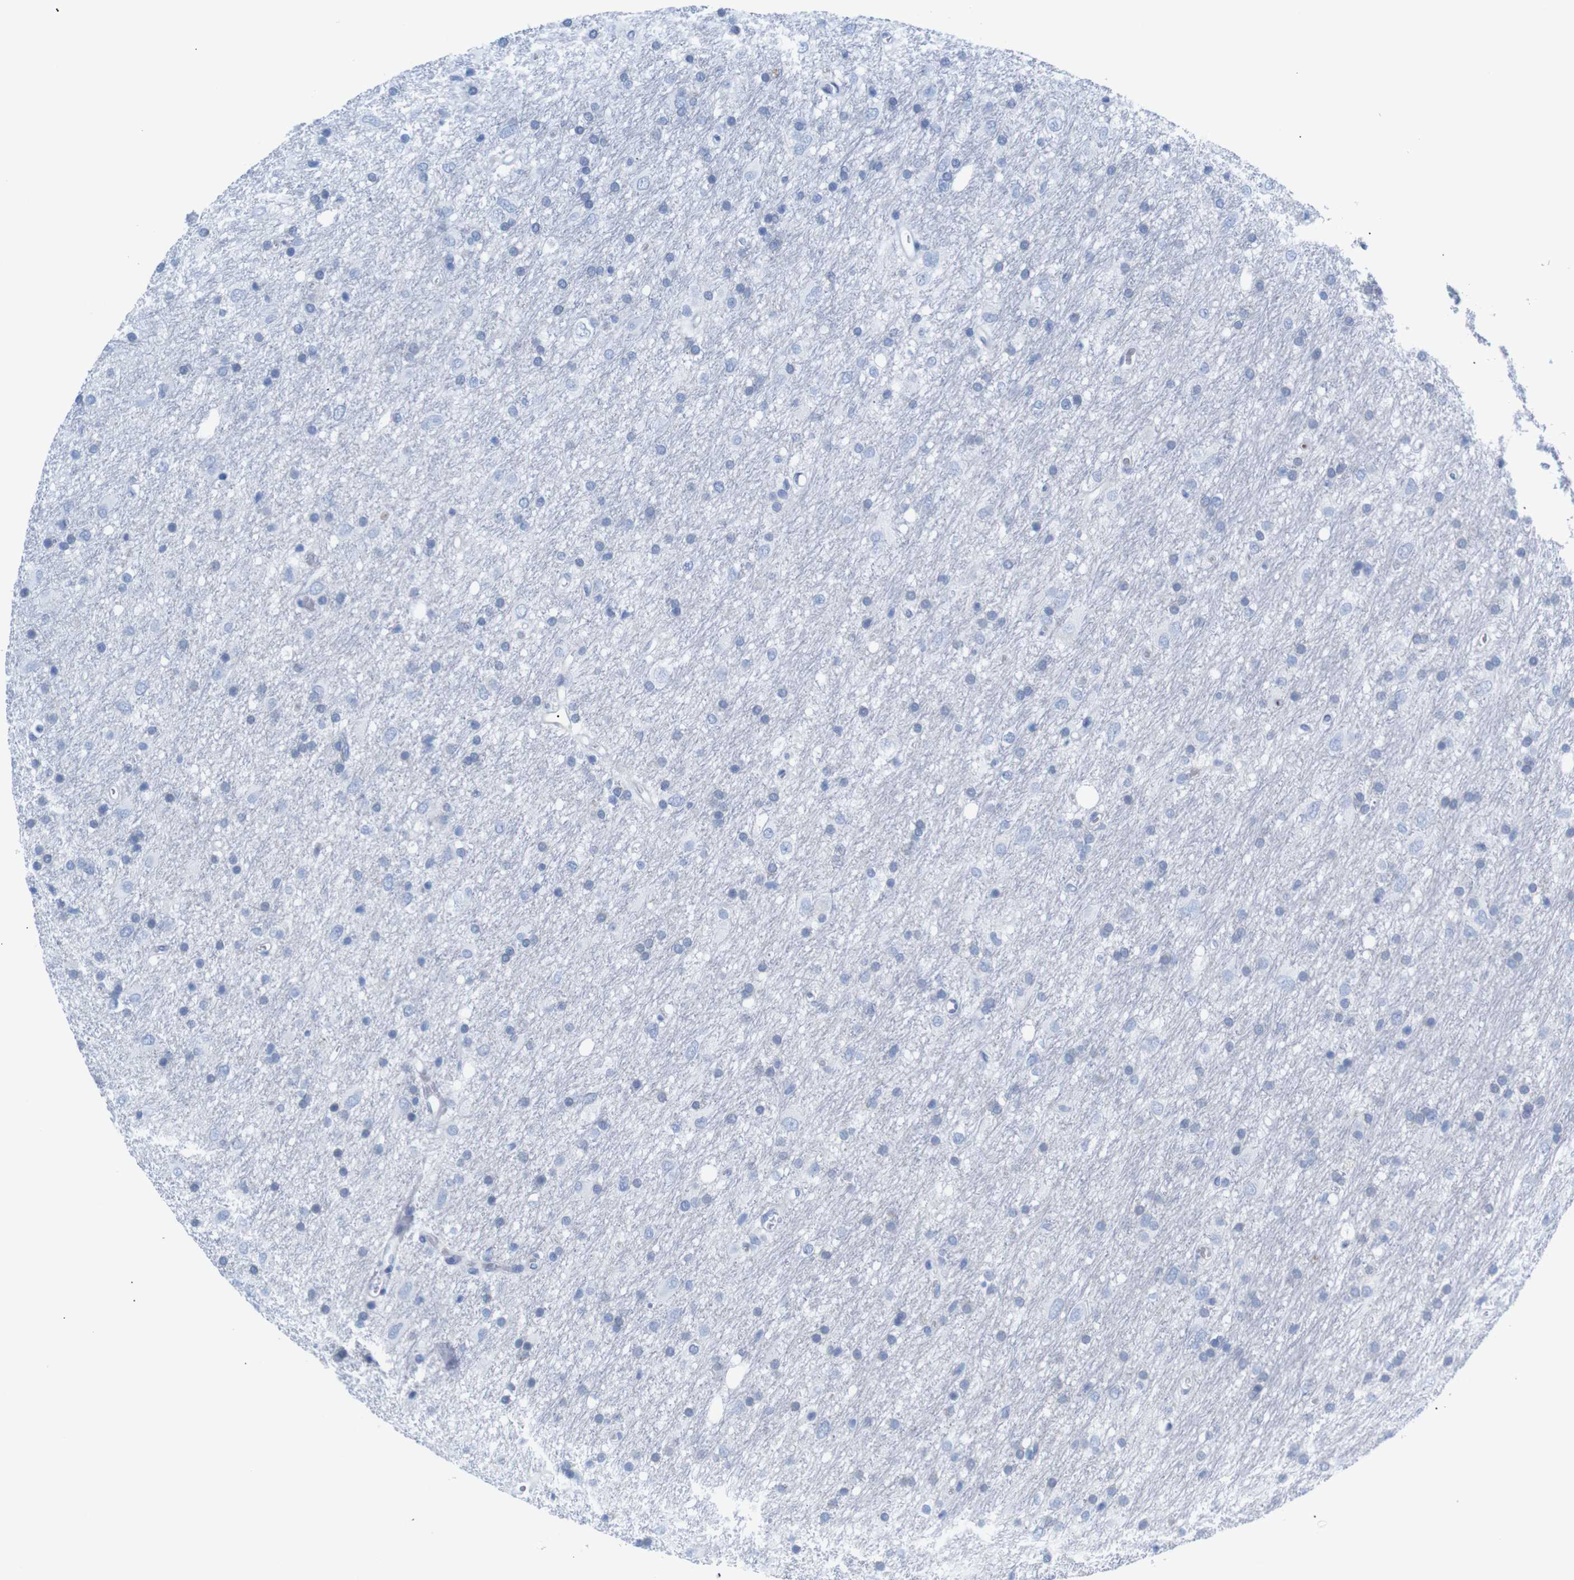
{"staining": {"intensity": "negative", "quantity": "none", "location": "none"}, "tissue": "glioma", "cell_type": "Tumor cells", "image_type": "cancer", "snomed": [{"axis": "morphology", "description": "Glioma, malignant, Low grade"}, {"axis": "topography", "description": "Brain"}], "caption": "Glioma stained for a protein using IHC exhibits no expression tumor cells.", "gene": "ERVMER34-1", "patient": {"sex": "male", "age": 77}}